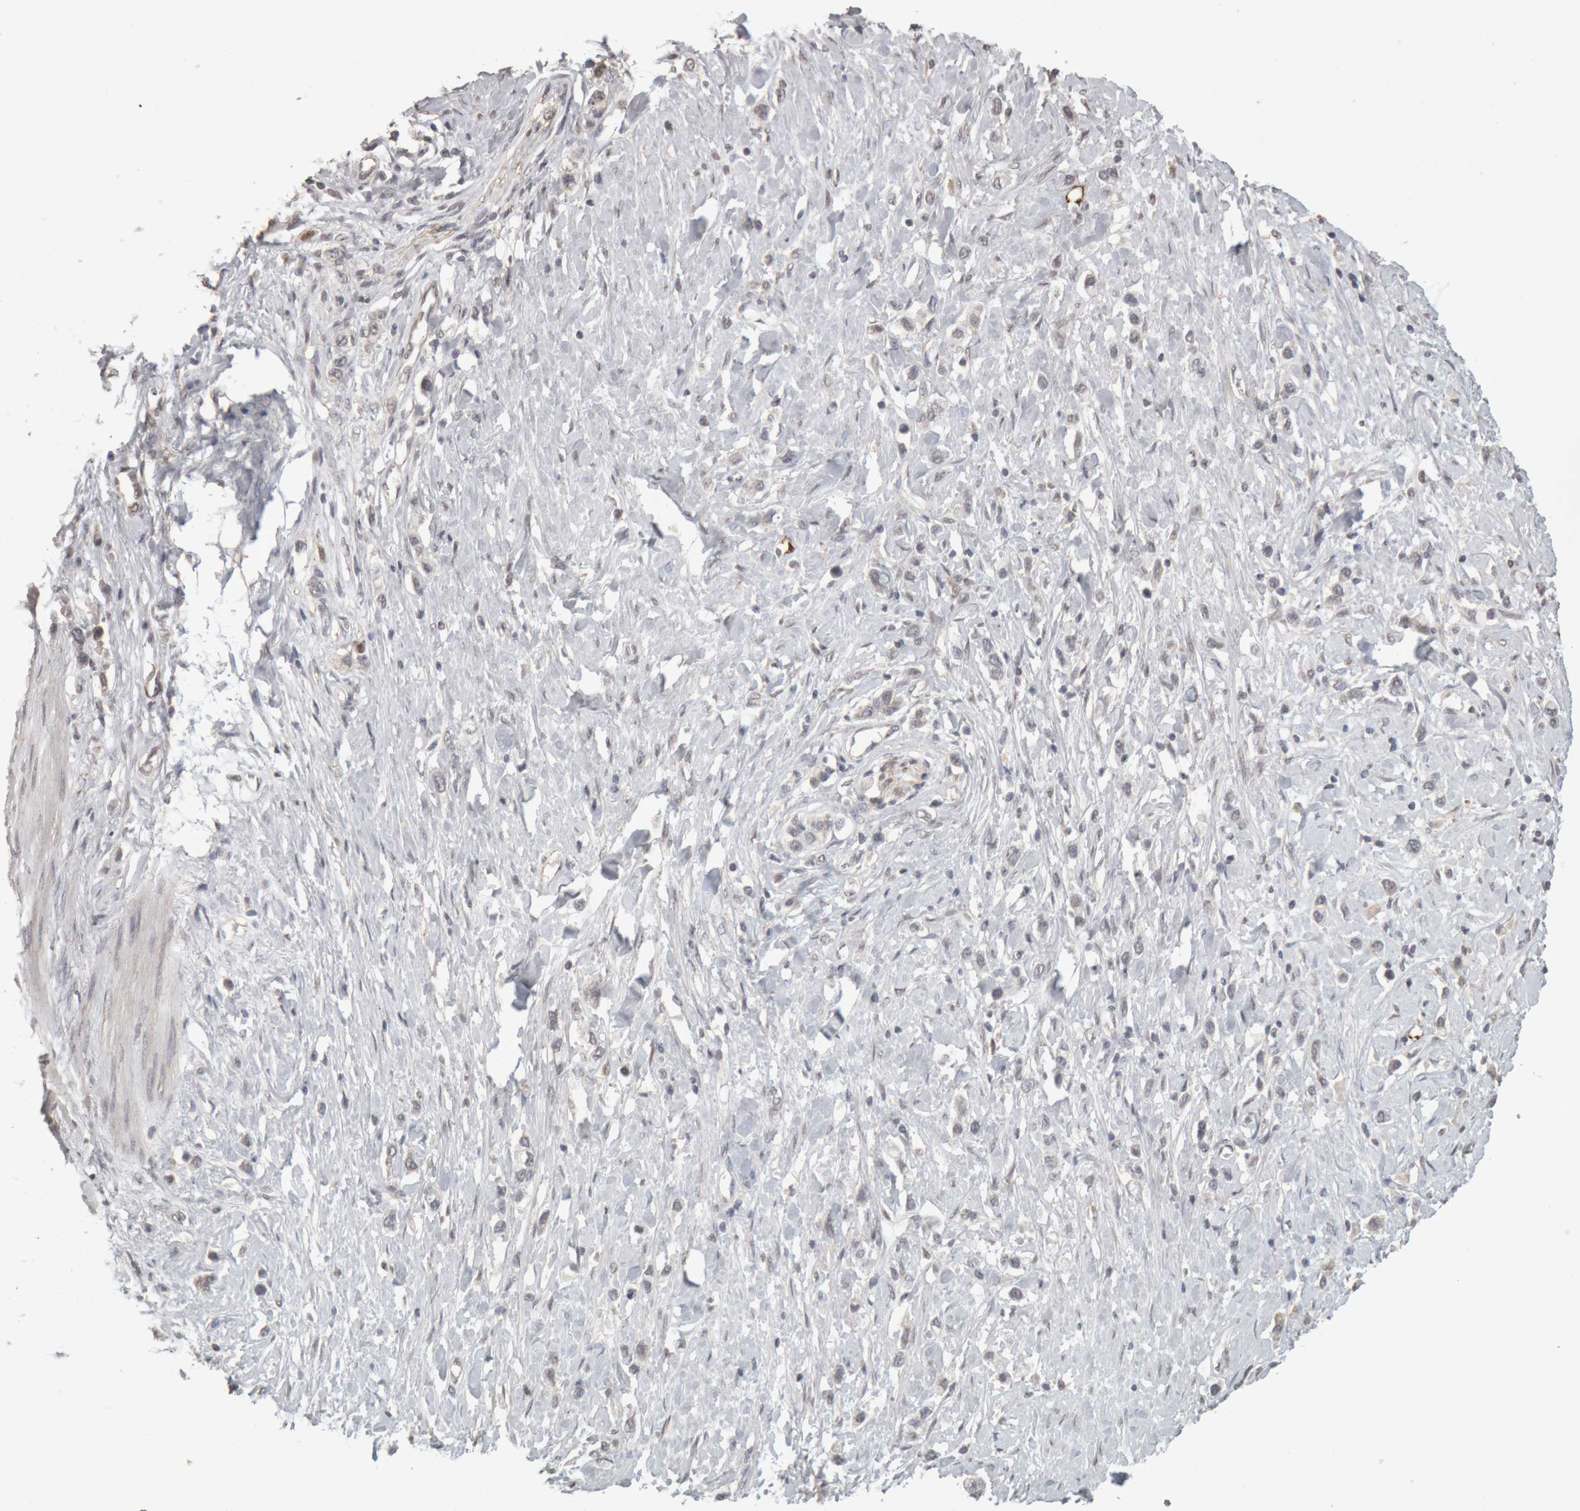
{"staining": {"intensity": "negative", "quantity": "none", "location": "none"}, "tissue": "stomach cancer", "cell_type": "Tumor cells", "image_type": "cancer", "snomed": [{"axis": "morphology", "description": "Adenocarcinoma, NOS"}, {"axis": "topography", "description": "Stomach"}], "caption": "This is a histopathology image of immunohistochemistry (IHC) staining of adenocarcinoma (stomach), which shows no staining in tumor cells. (DAB immunohistochemistry (IHC) visualized using brightfield microscopy, high magnification).", "gene": "MEP1A", "patient": {"sex": "female", "age": 65}}